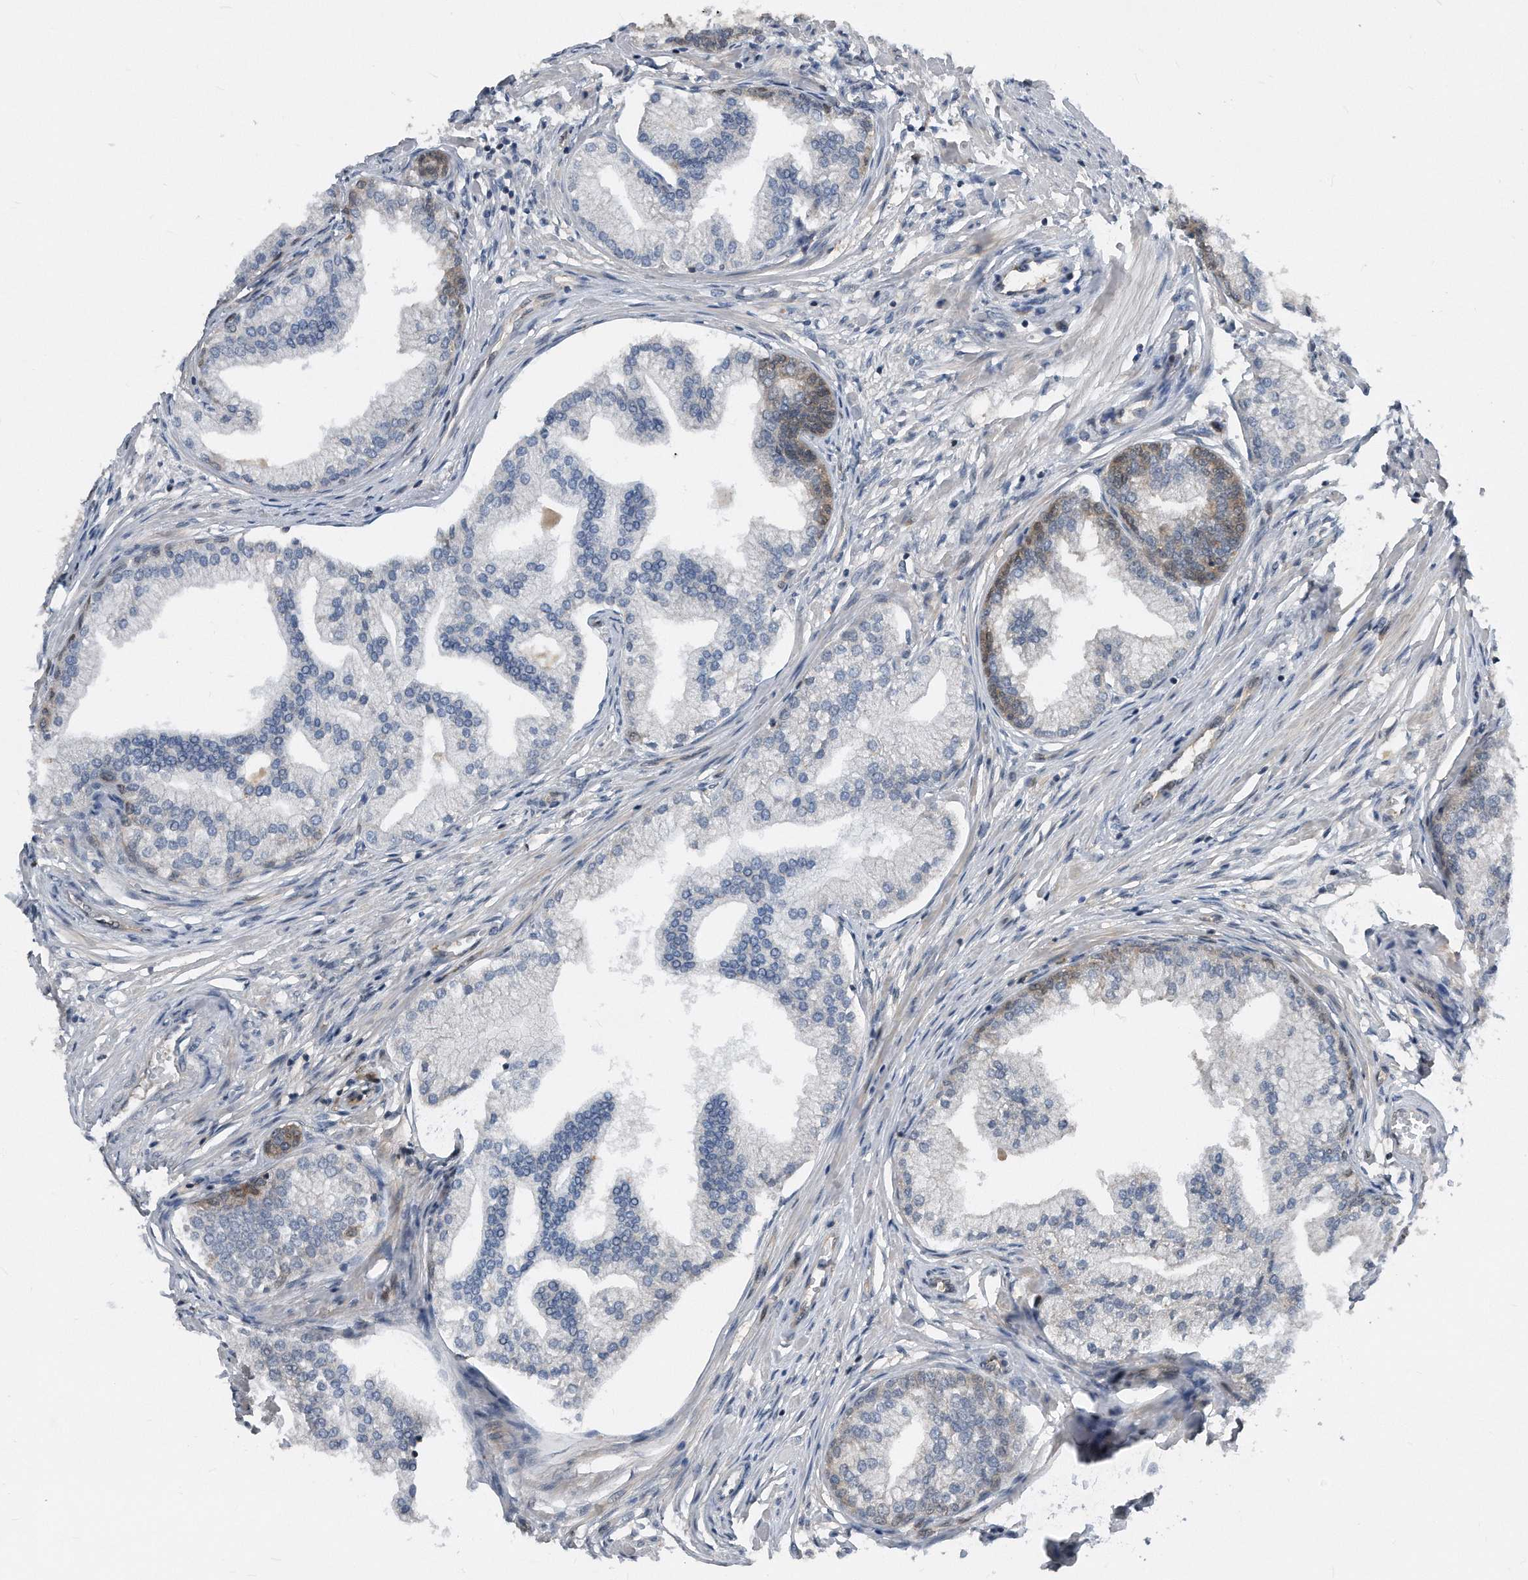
{"staining": {"intensity": "moderate", "quantity": "<25%", "location": "cytoplasmic/membranous"}, "tissue": "prostate", "cell_type": "Glandular cells", "image_type": "normal", "snomed": [{"axis": "morphology", "description": "Normal tissue, NOS"}, {"axis": "morphology", "description": "Urothelial carcinoma, Low grade"}, {"axis": "topography", "description": "Urinary bladder"}, {"axis": "topography", "description": "Prostate"}], "caption": "This photomicrograph displays benign prostate stained with immunohistochemistry (IHC) to label a protein in brown. The cytoplasmic/membranous of glandular cells show moderate positivity for the protein. Nuclei are counter-stained blue.", "gene": "MAP2K6", "patient": {"sex": "male", "age": 60}}